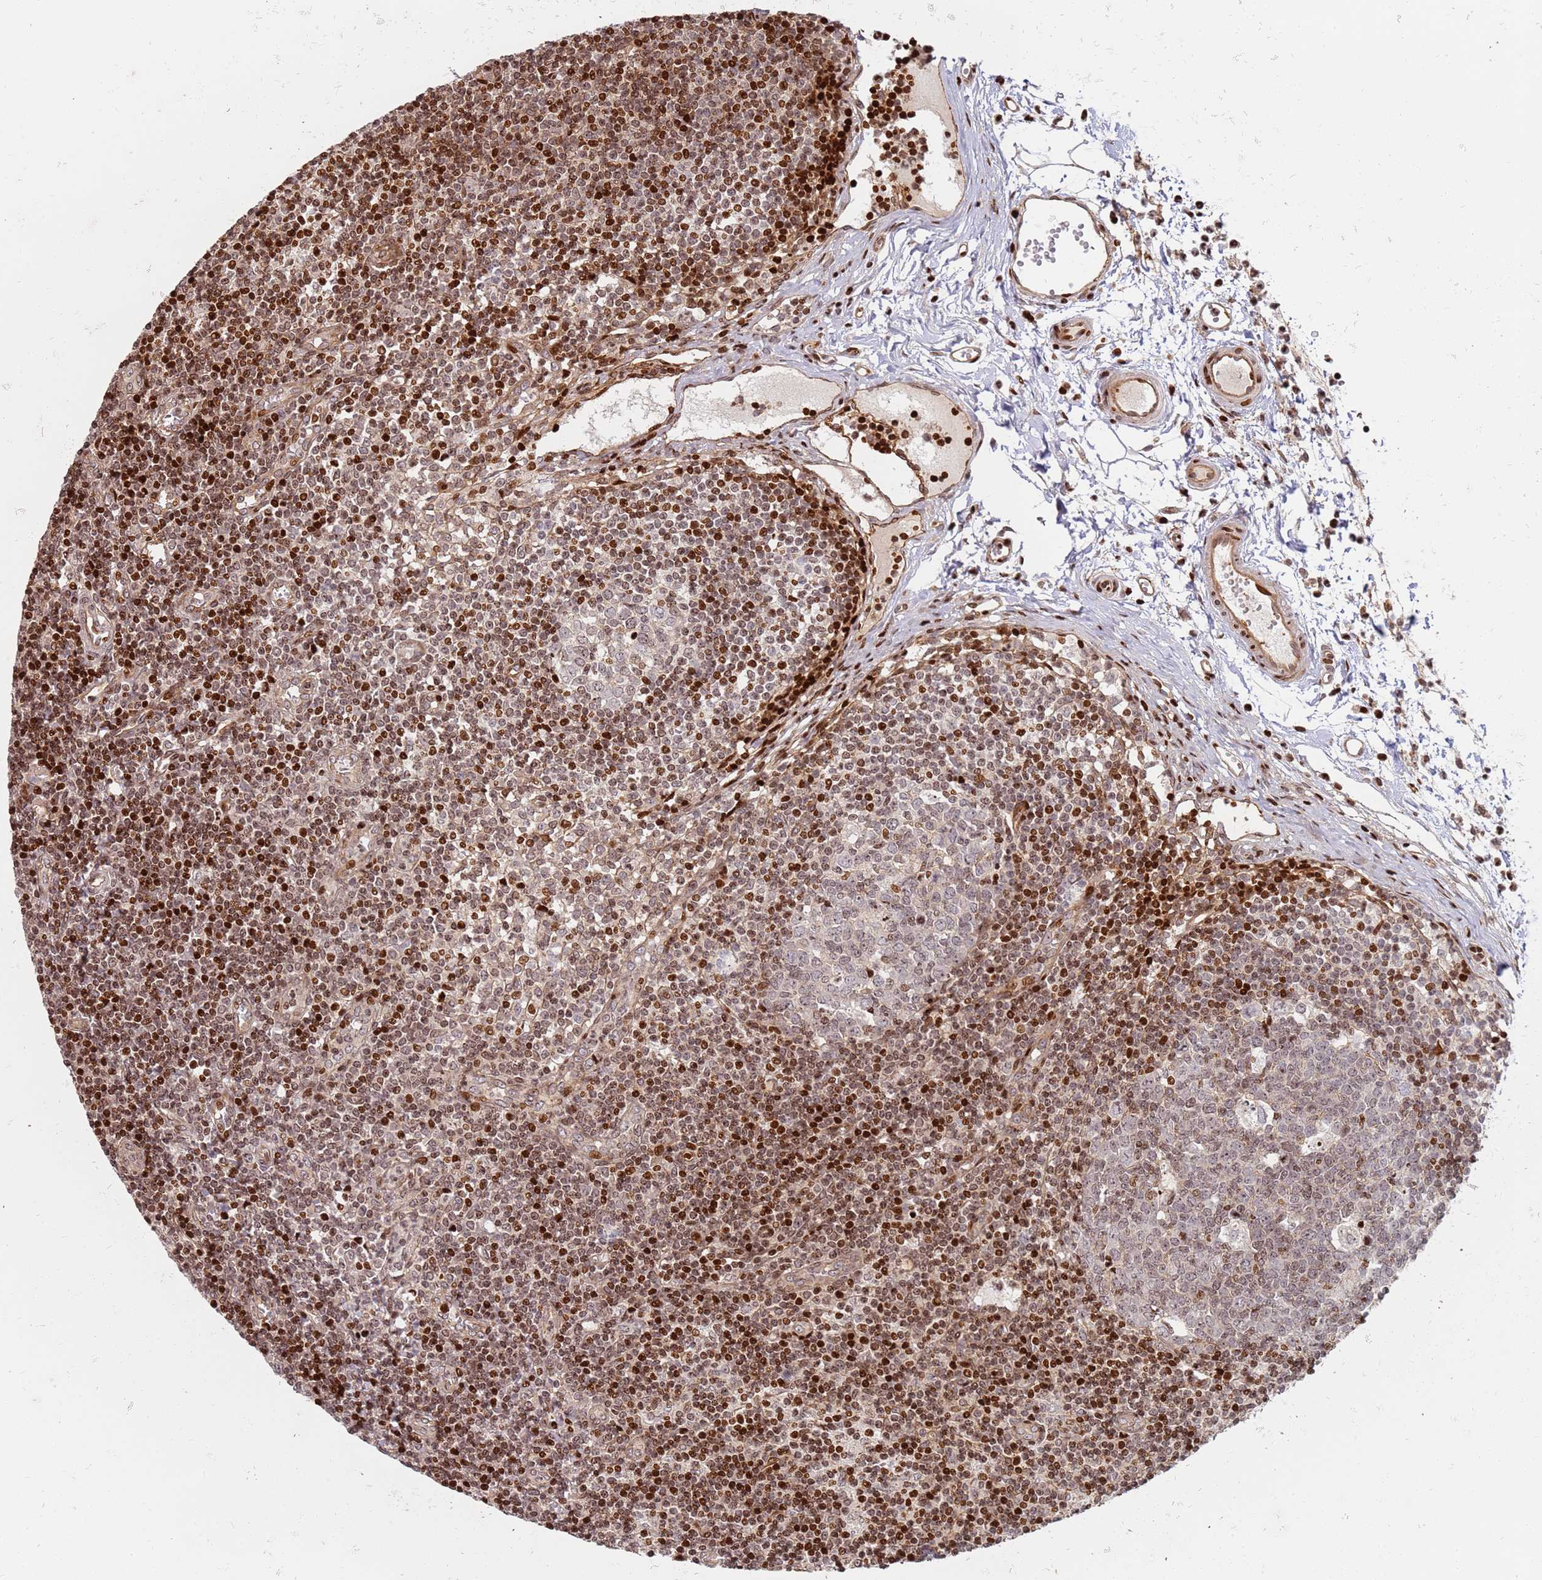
{"staining": {"intensity": "strong", "quantity": "25%-75%", "location": "cytoplasmic/membranous,nuclear"}, "tissue": "lymph node", "cell_type": "Germinal center cells", "image_type": "normal", "snomed": [{"axis": "morphology", "description": "Normal tissue, NOS"}, {"axis": "topography", "description": "Lymph node"}], "caption": "Immunohistochemical staining of benign lymph node exhibits 25%-75% levels of strong cytoplasmic/membranous,nuclear protein expression in approximately 25%-75% of germinal center cells. (DAB (3,3'-diaminobenzidine) IHC with brightfield microscopy, high magnification).", "gene": "TMEM233", "patient": {"sex": "female", "age": 37}}